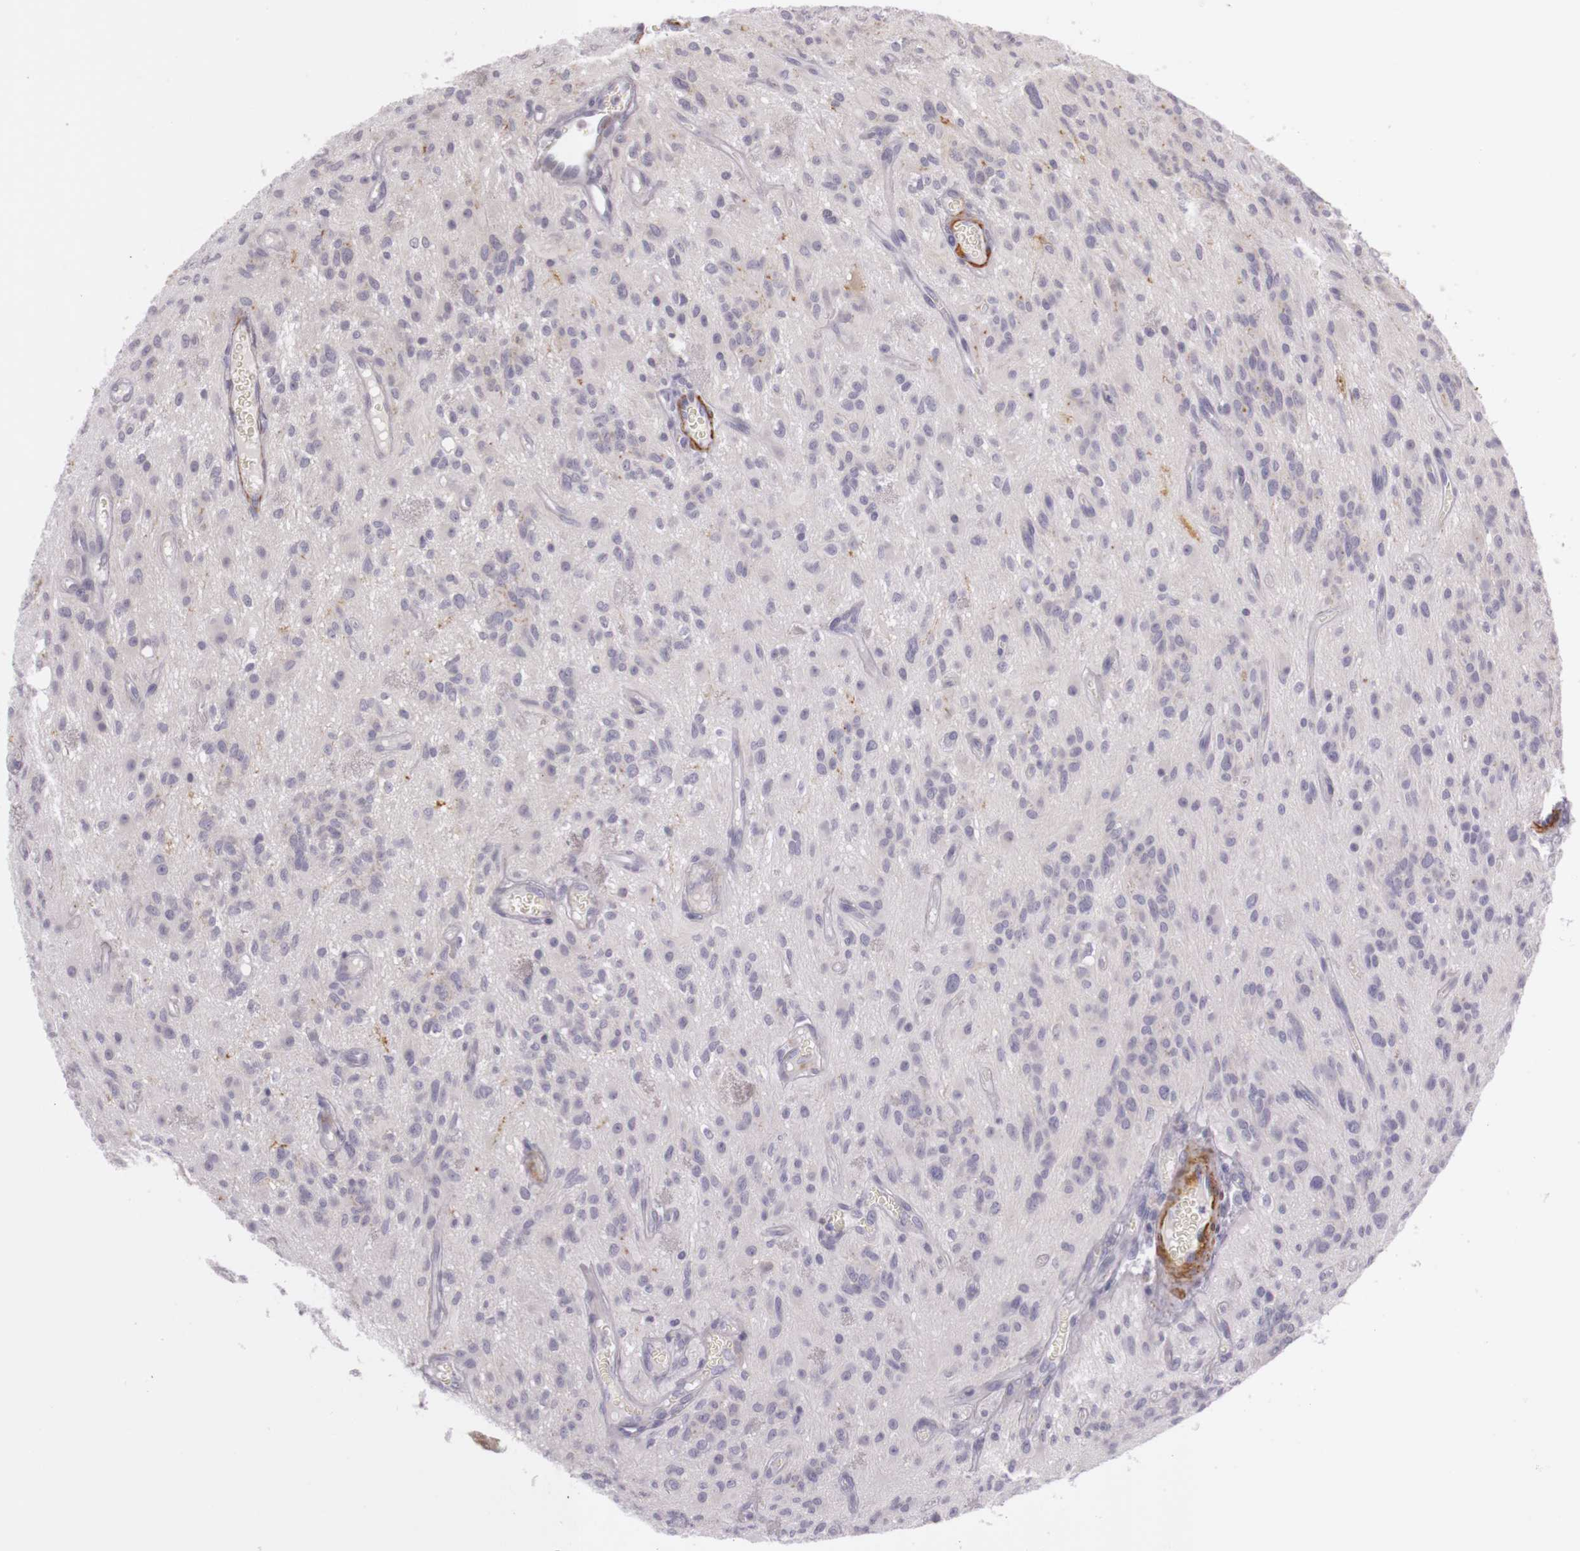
{"staining": {"intensity": "negative", "quantity": "none", "location": "none"}, "tissue": "glioma", "cell_type": "Tumor cells", "image_type": "cancer", "snomed": [{"axis": "morphology", "description": "Glioma, malignant, Low grade"}, {"axis": "topography", "description": "Brain"}], "caption": "Immunohistochemical staining of malignant glioma (low-grade) demonstrates no significant expression in tumor cells. (Stains: DAB immunohistochemistry with hematoxylin counter stain, Microscopy: brightfield microscopy at high magnification).", "gene": "CNTN2", "patient": {"sex": "female", "age": 15}}